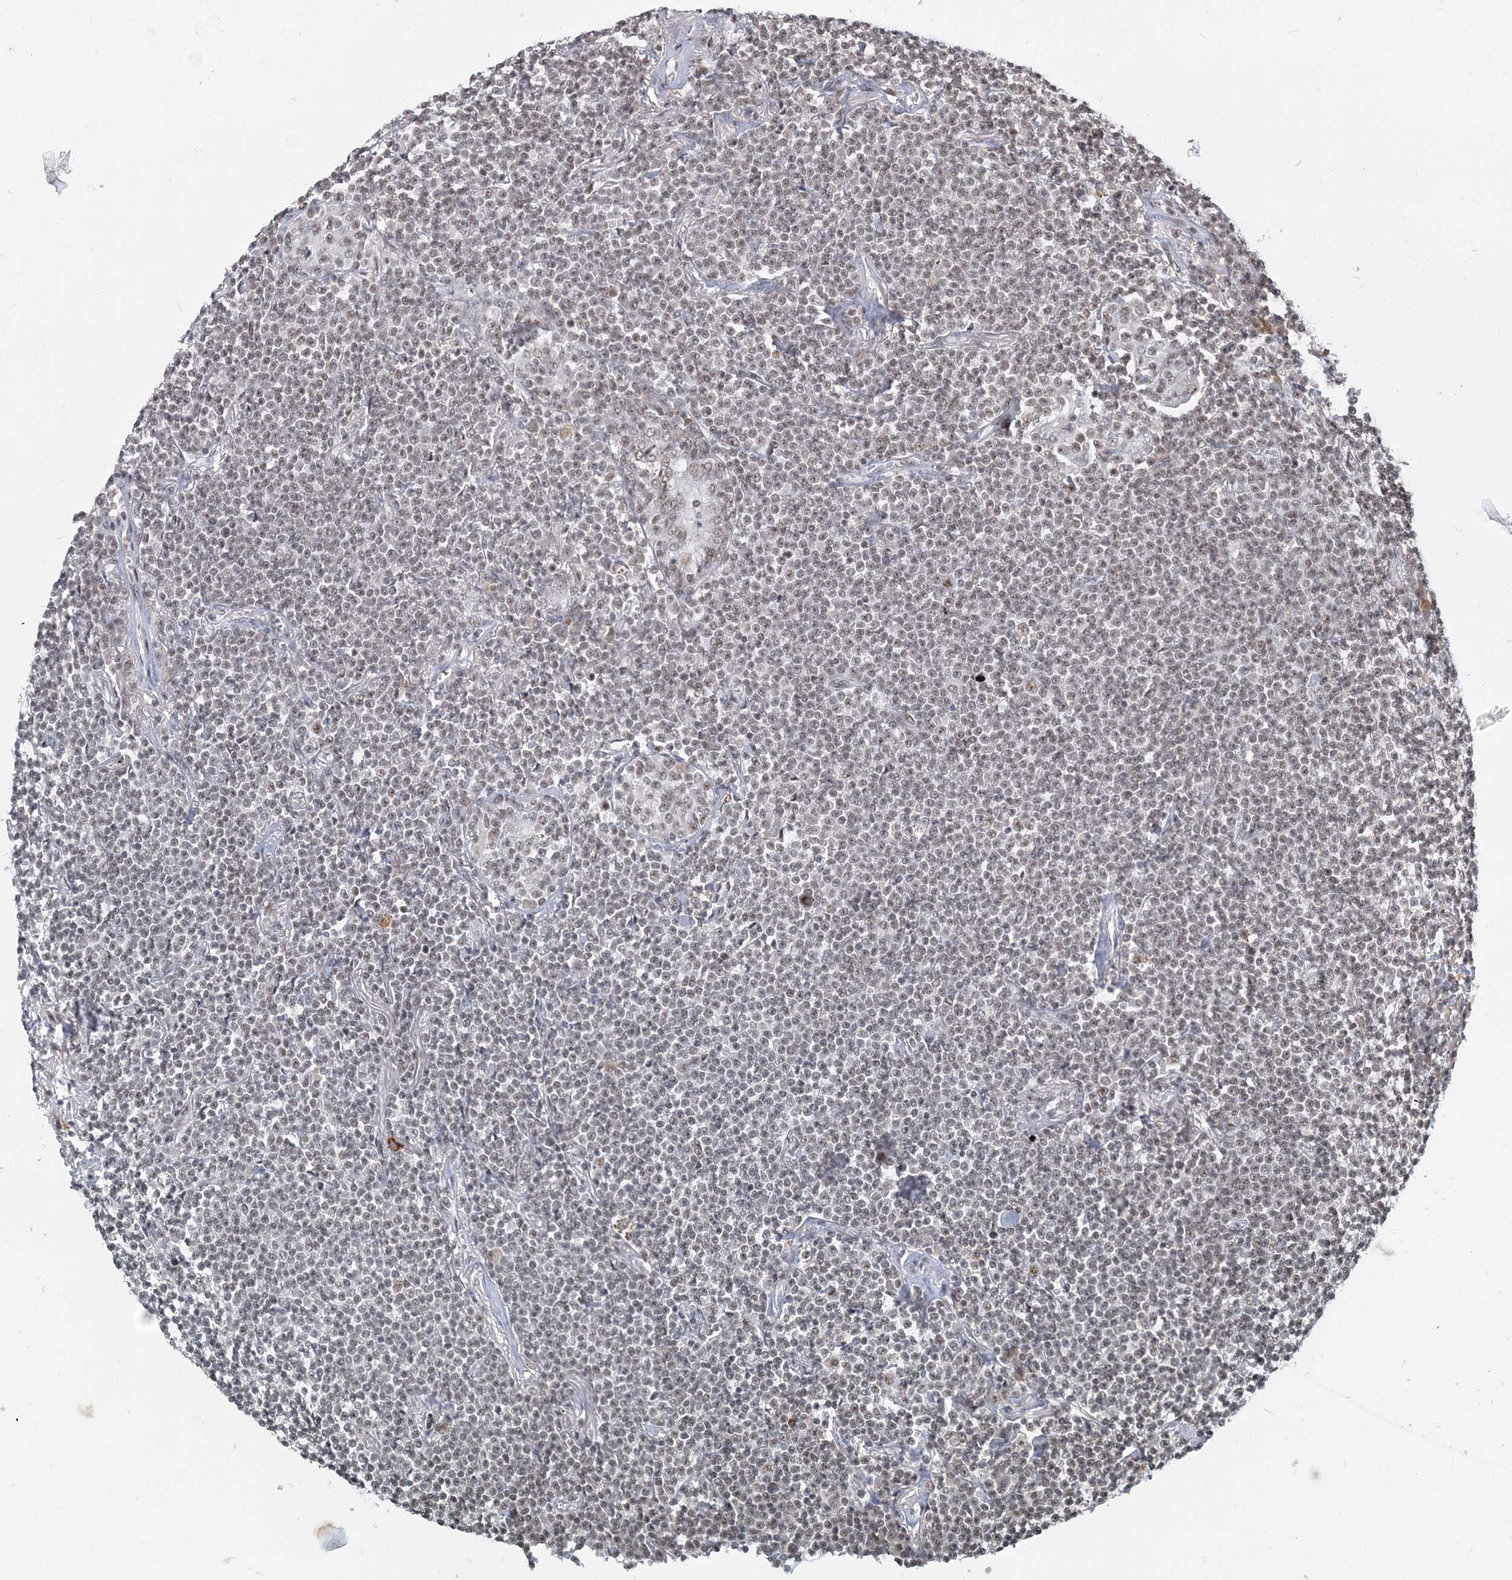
{"staining": {"intensity": "moderate", "quantity": ">75%", "location": "nuclear"}, "tissue": "lymphoma", "cell_type": "Tumor cells", "image_type": "cancer", "snomed": [{"axis": "morphology", "description": "Malignant lymphoma, non-Hodgkin's type, Low grade"}, {"axis": "topography", "description": "Lung"}], "caption": "A brown stain shows moderate nuclear expression of a protein in lymphoma tumor cells. (Brightfield microscopy of DAB IHC at high magnification).", "gene": "PLRG1", "patient": {"sex": "female", "age": 71}}